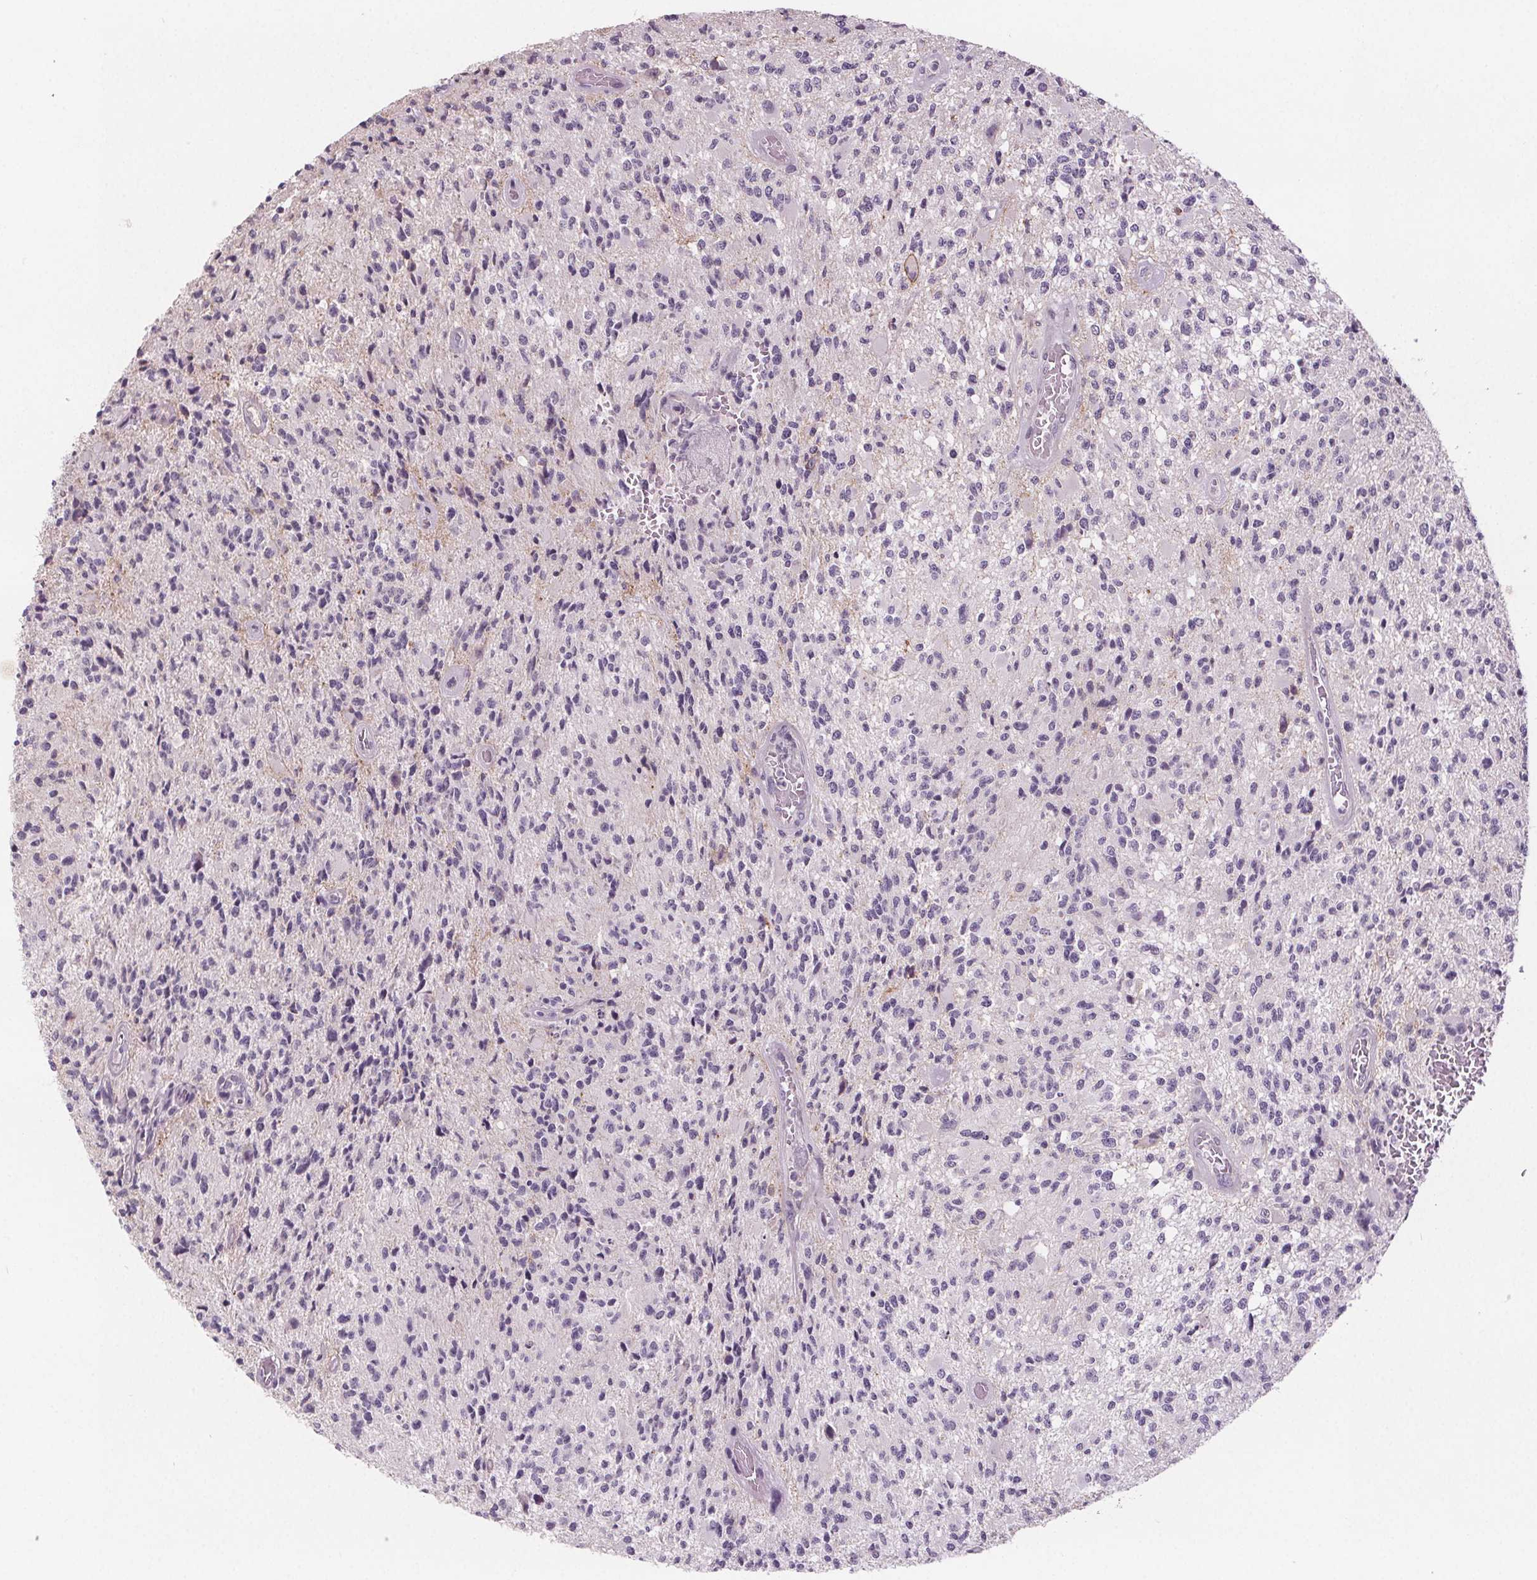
{"staining": {"intensity": "negative", "quantity": "none", "location": "none"}, "tissue": "glioma", "cell_type": "Tumor cells", "image_type": "cancer", "snomed": [{"axis": "morphology", "description": "Glioma, malignant, High grade"}, {"axis": "topography", "description": "Brain"}], "caption": "Protein analysis of glioma shows no significant expression in tumor cells. (DAB (3,3'-diaminobenzidine) IHC, high magnification).", "gene": "ATP1A1", "patient": {"sex": "female", "age": 63}}